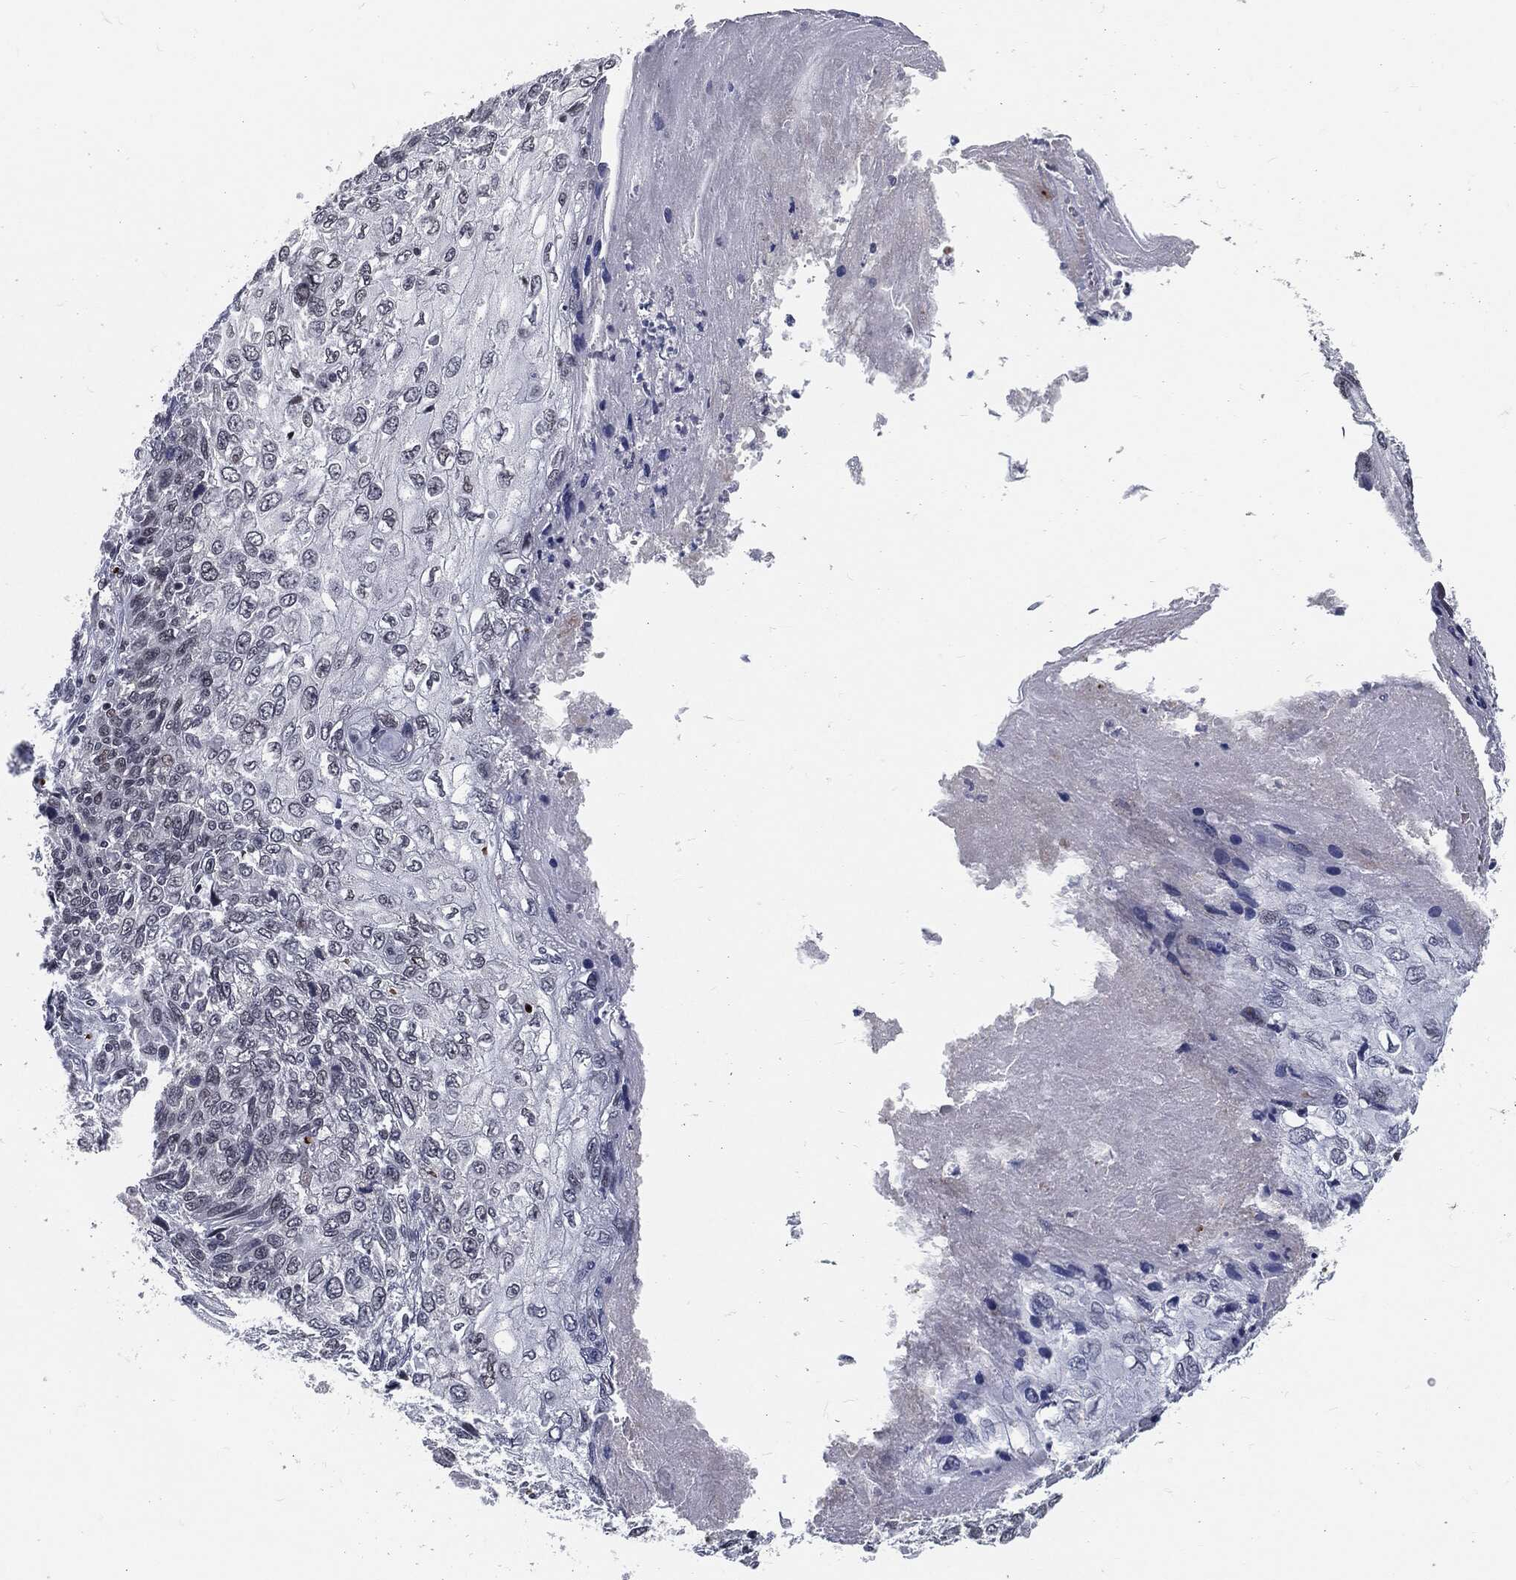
{"staining": {"intensity": "negative", "quantity": "none", "location": "none"}, "tissue": "skin cancer", "cell_type": "Tumor cells", "image_type": "cancer", "snomed": [{"axis": "morphology", "description": "Squamous cell carcinoma, NOS"}, {"axis": "topography", "description": "Skin"}], "caption": "DAB (3,3'-diaminobenzidine) immunohistochemical staining of skin cancer (squamous cell carcinoma) exhibits no significant staining in tumor cells. (Immunohistochemistry (ihc), brightfield microscopy, high magnification).", "gene": "ANXA1", "patient": {"sex": "male", "age": 92}}